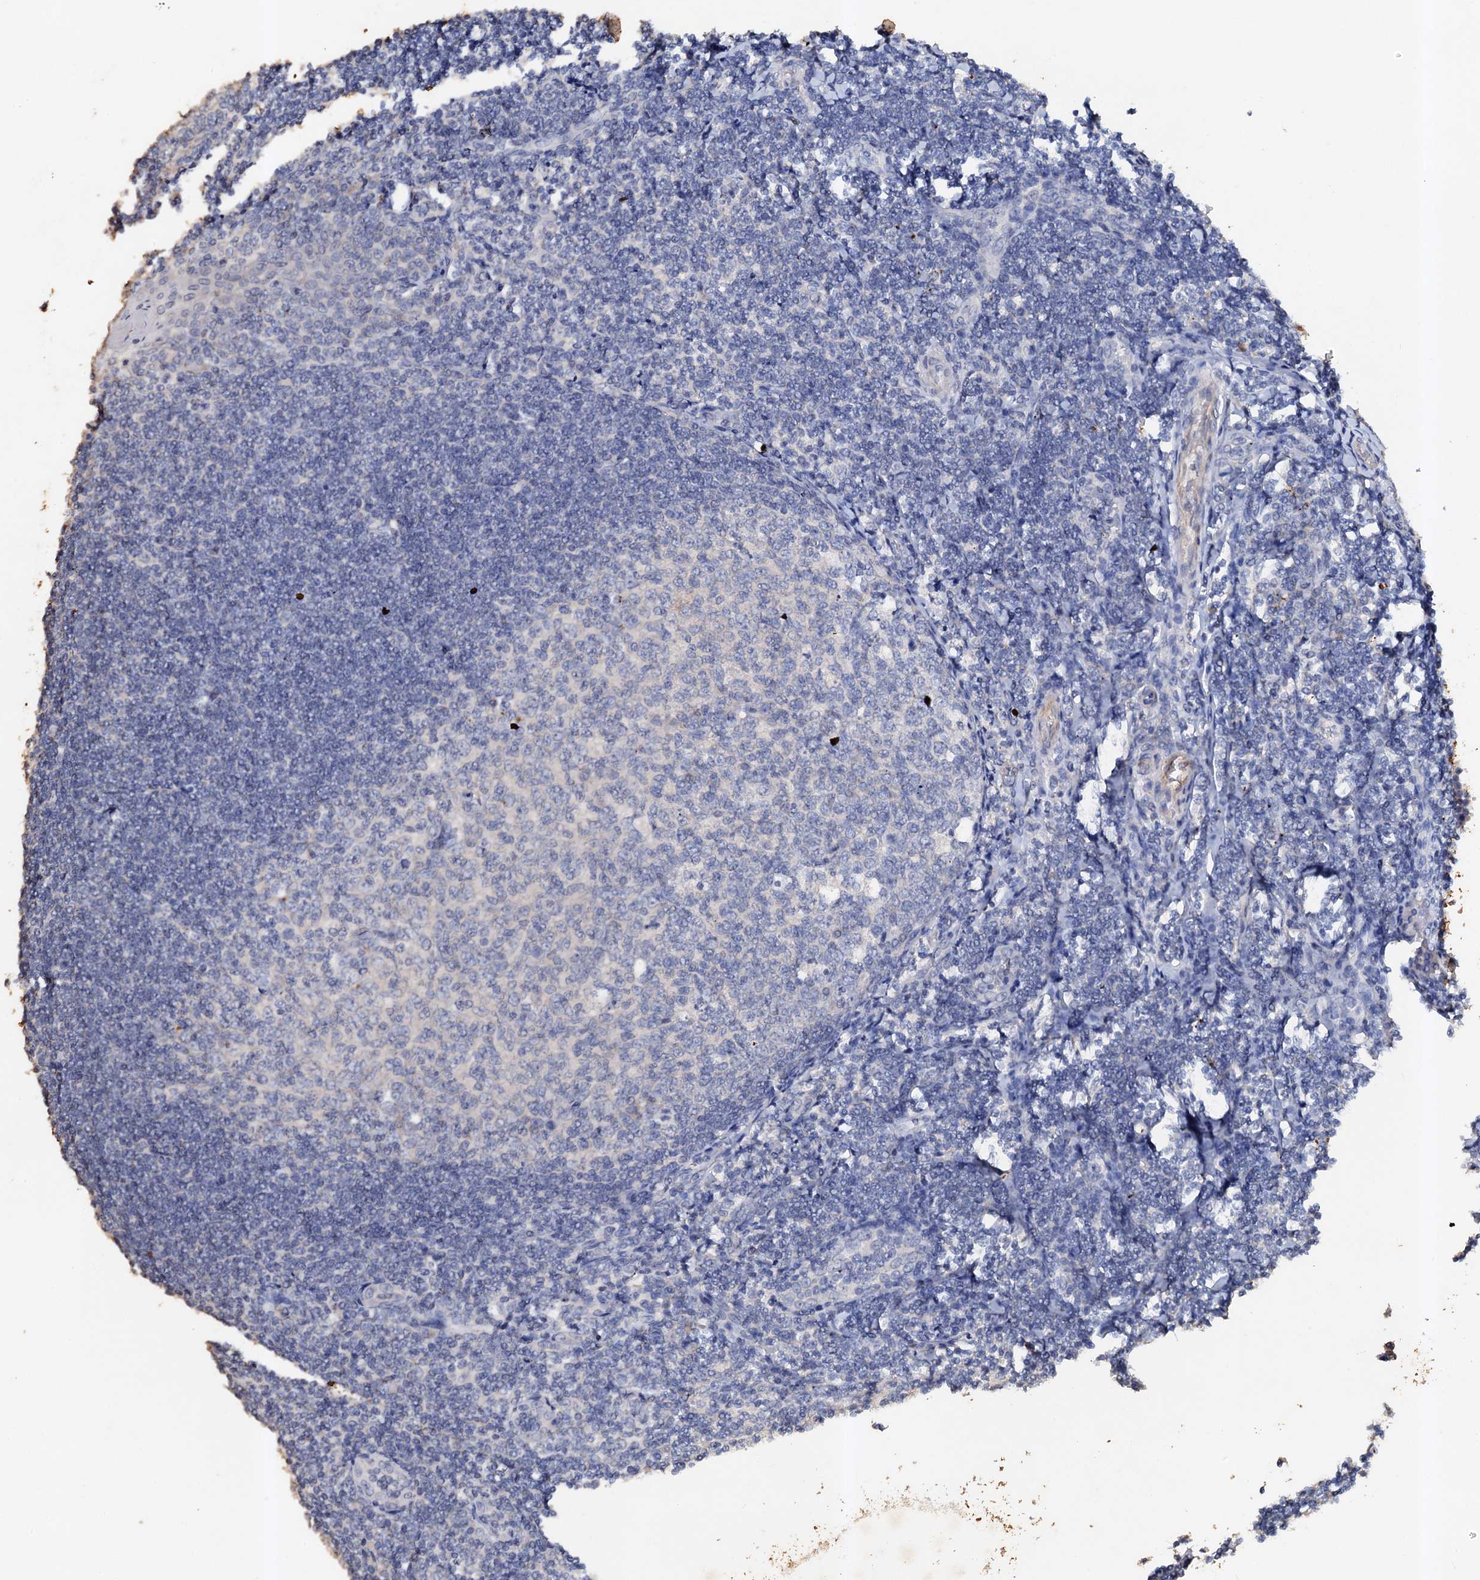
{"staining": {"intensity": "negative", "quantity": "none", "location": "none"}, "tissue": "tonsil", "cell_type": "Germinal center cells", "image_type": "normal", "snomed": [{"axis": "morphology", "description": "Normal tissue, NOS"}, {"axis": "topography", "description": "Tonsil"}], "caption": "Immunohistochemistry (IHC) of benign human tonsil displays no expression in germinal center cells.", "gene": "VPS36", "patient": {"sex": "male", "age": 27}}